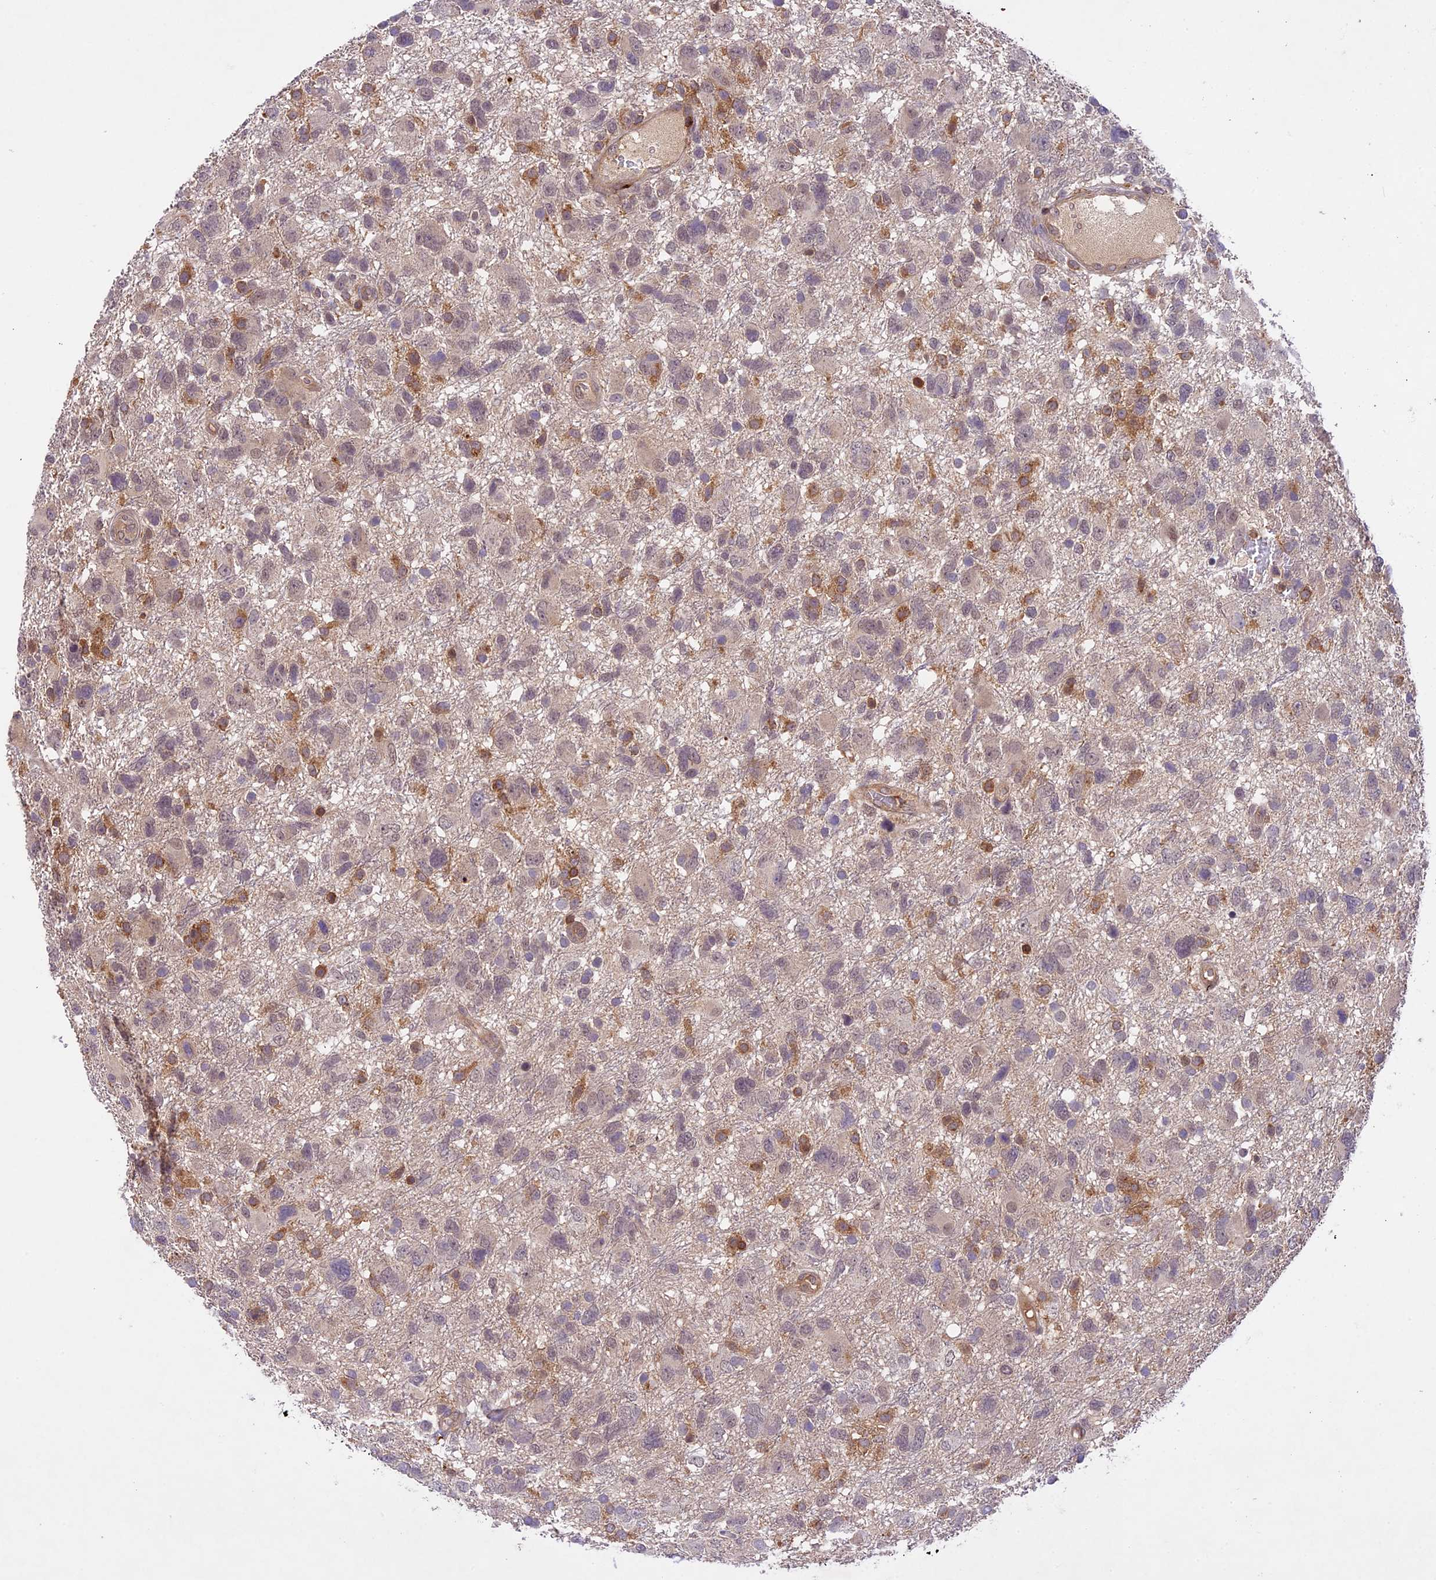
{"staining": {"intensity": "moderate", "quantity": "<25%", "location": "cytoplasmic/membranous"}, "tissue": "glioma", "cell_type": "Tumor cells", "image_type": "cancer", "snomed": [{"axis": "morphology", "description": "Glioma, malignant, High grade"}, {"axis": "topography", "description": "Brain"}], "caption": "Protein staining of malignant glioma (high-grade) tissue shows moderate cytoplasmic/membranous positivity in about <25% of tumor cells.", "gene": "TBC1D1", "patient": {"sex": "male", "age": 61}}